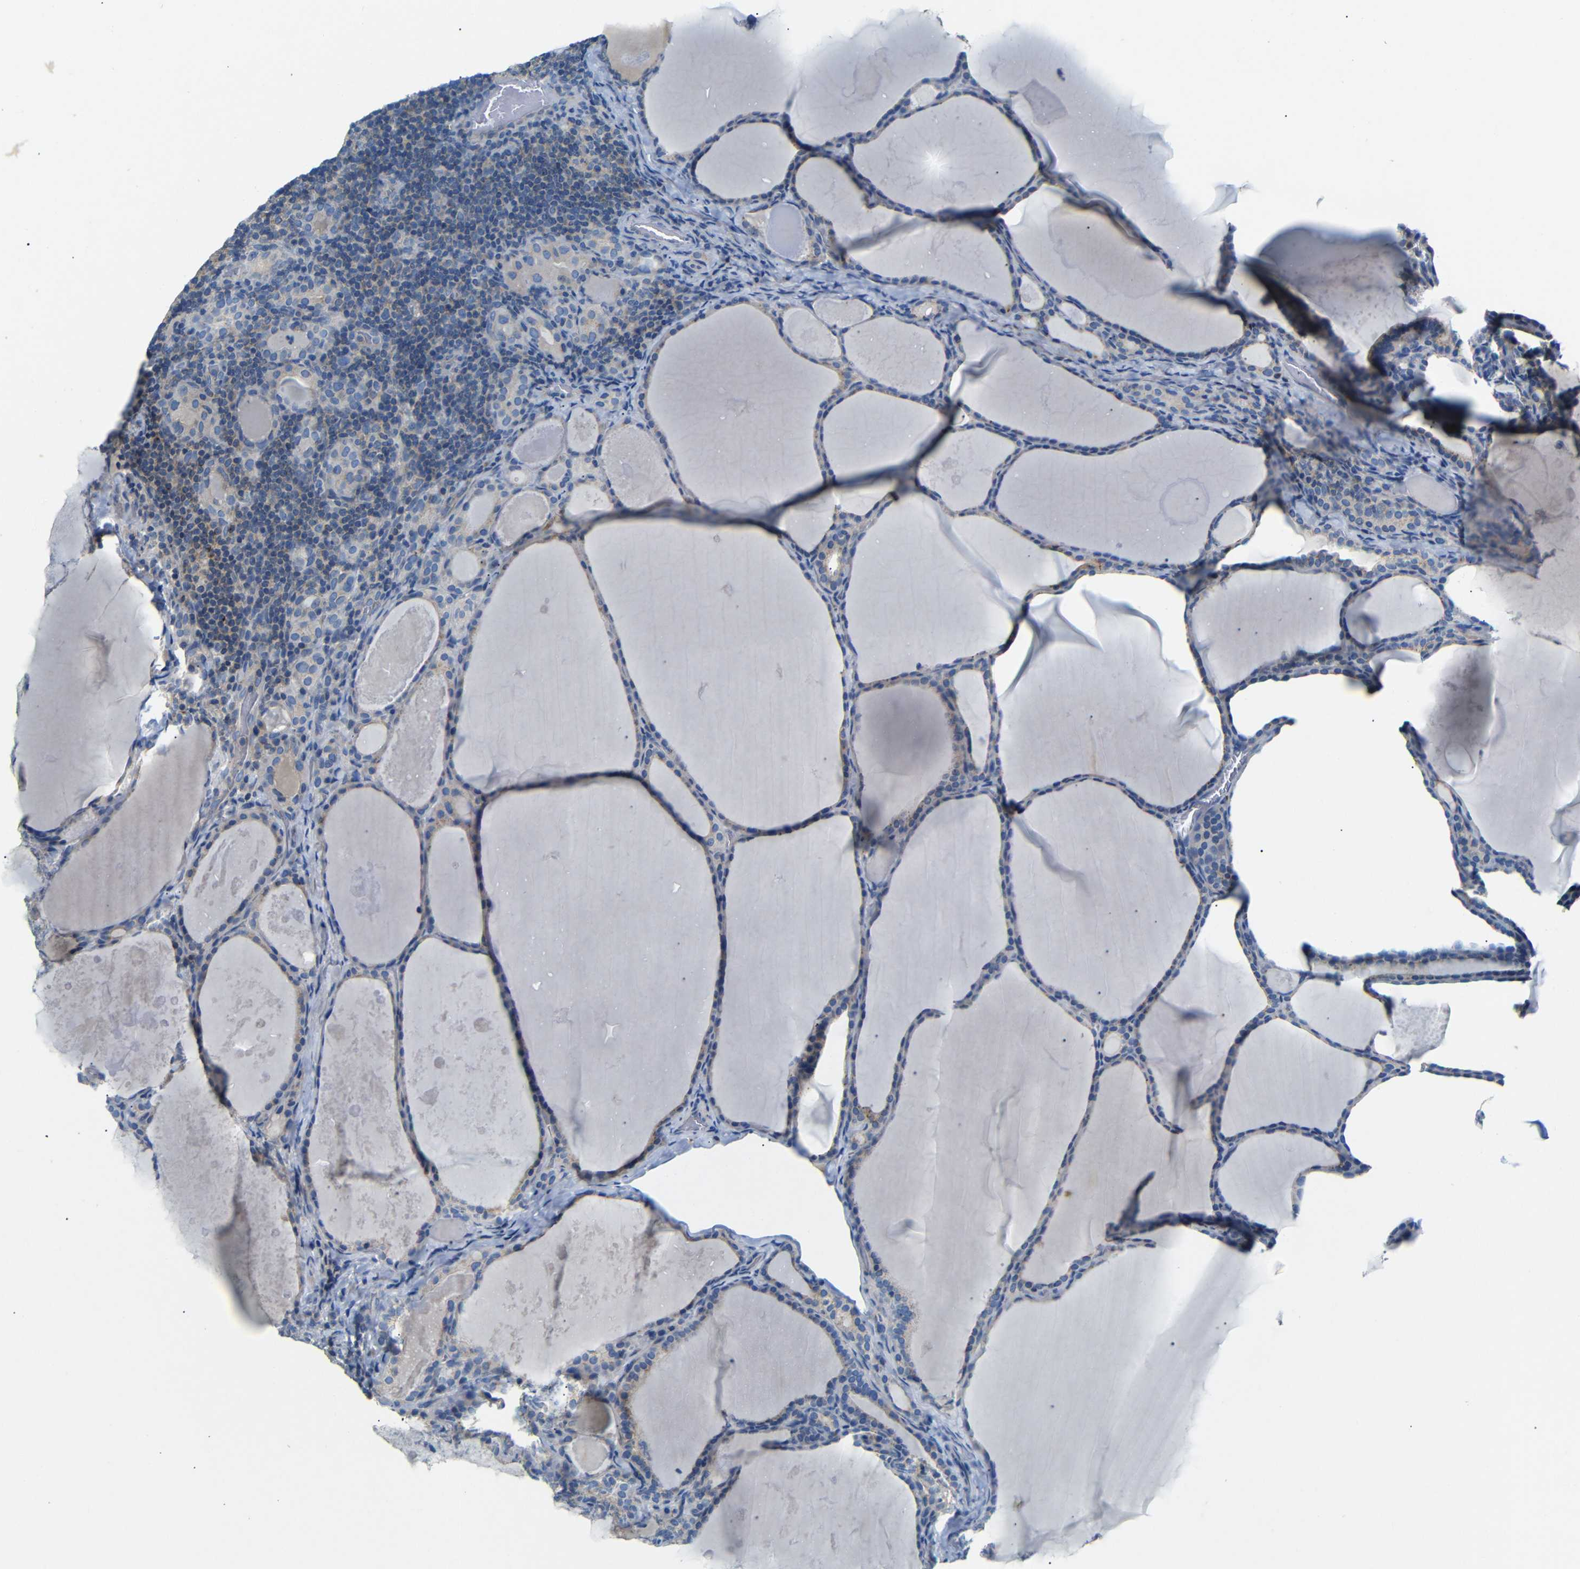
{"staining": {"intensity": "weak", "quantity": ">75%", "location": "cytoplasmic/membranous"}, "tissue": "thyroid cancer", "cell_type": "Tumor cells", "image_type": "cancer", "snomed": [{"axis": "morphology", "description": "Papillary adenocarcinoma, NOS"}, {"axis": "topography", "description": "Thyroid gland"}], "caption": "Immunohistochemical staining of human thyroid papillary adenocarcinoma exhibits weak cytoplasmic/membranous protein positivity in about >75% of tumor cells. (brown staining indicates protein expression, while blue staining denotes nuclei).", "gene": "DCP1A", "patient": {"sex": "female", "age": 42}}